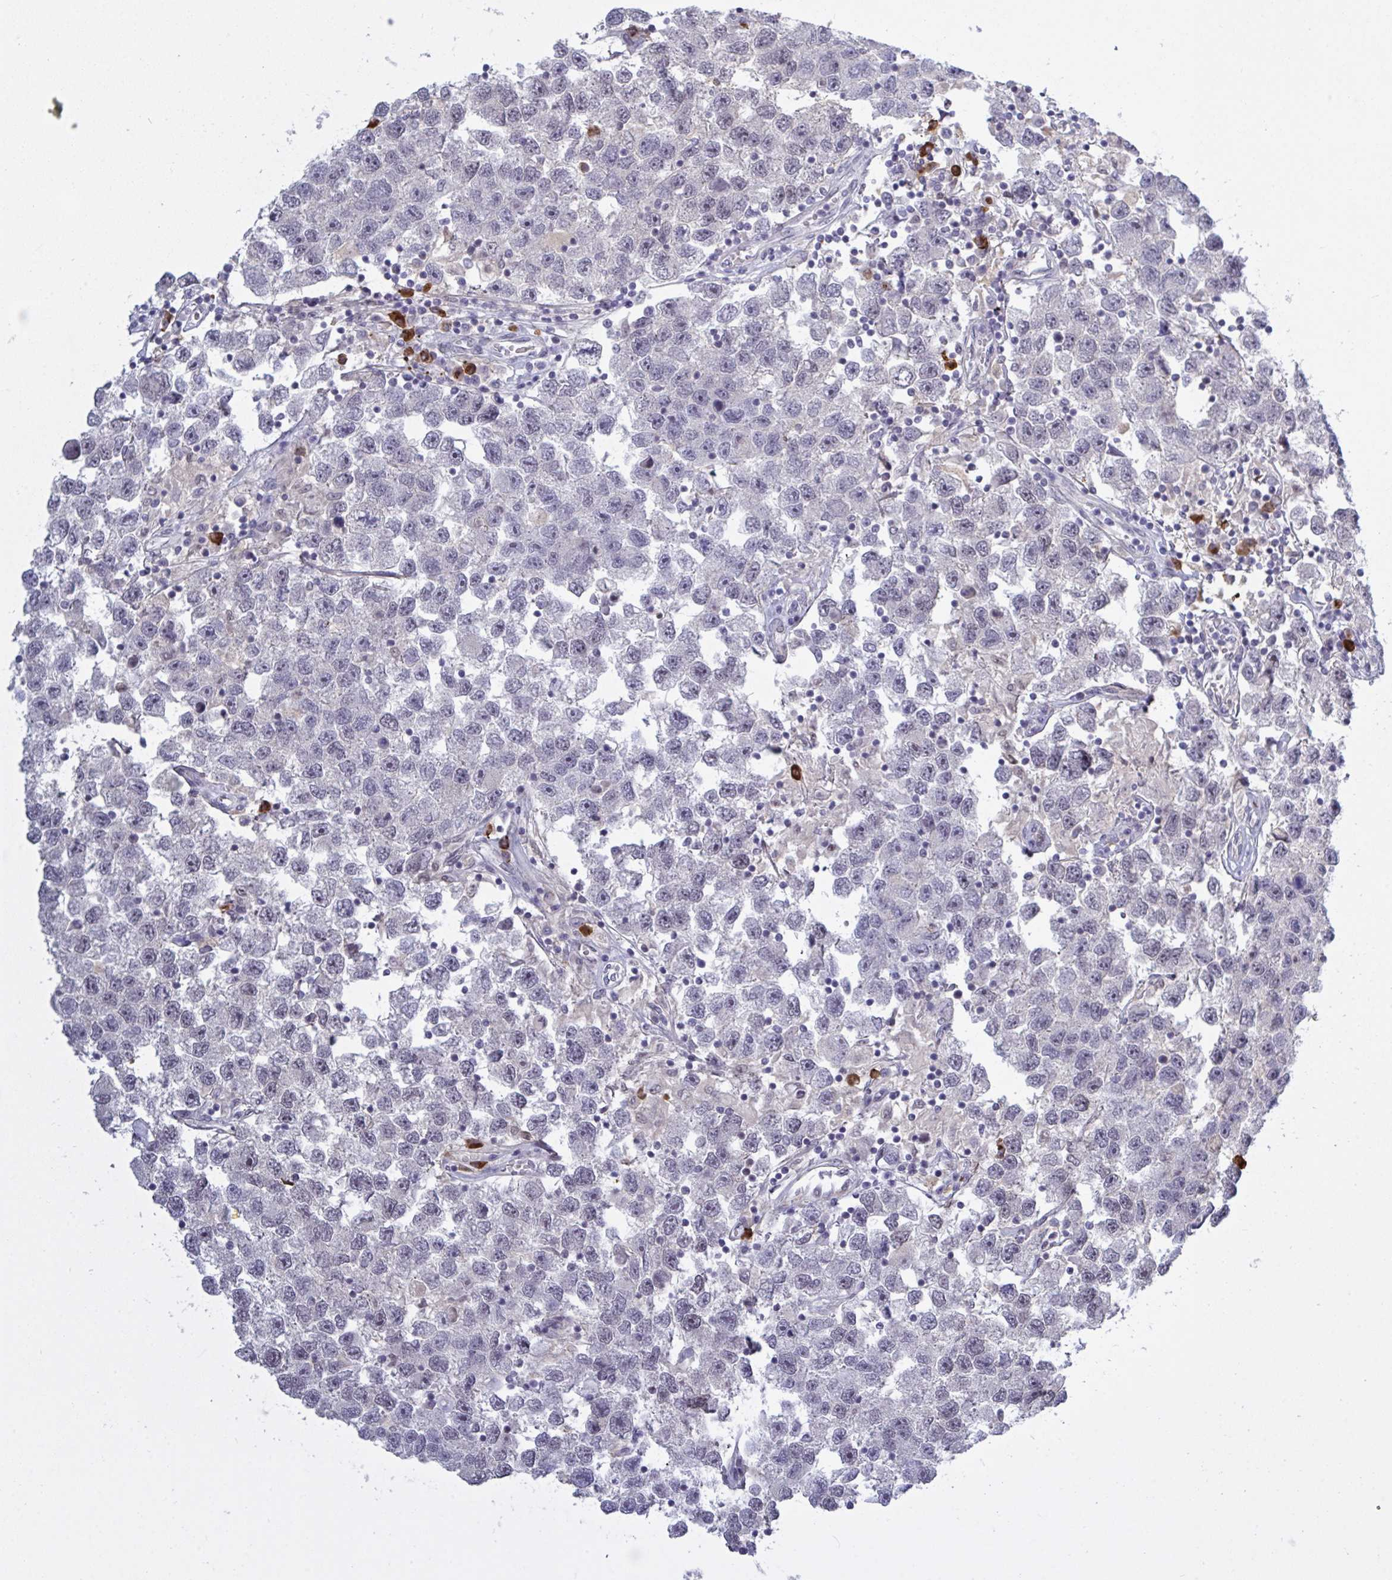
{"staining": {"intensity": "weak", "quantity": "25%-75%", "location": "nuclear"}, "tissue": "testis cancer", "cell_type": "Tumor cells", "image_type": "cancer", "snomed": [{"axis": "morphology", "description": "Seminoma, NOS"}, {"axis": "topography", "description": "Testis"}], "caption": "Immunohistochemistry (IHC) staining of testis seminoma, which reveals low levels of weak nuclear expression in about 25%-75% of tumor cells indicating weak nuclear protein expression. The staining was performed using DAB (brown) for protein detection and nuclei were counterstained in hematoxylin (blue).", "gene": "BCL7B", "patient": {"sex": "male", "age": 26}}